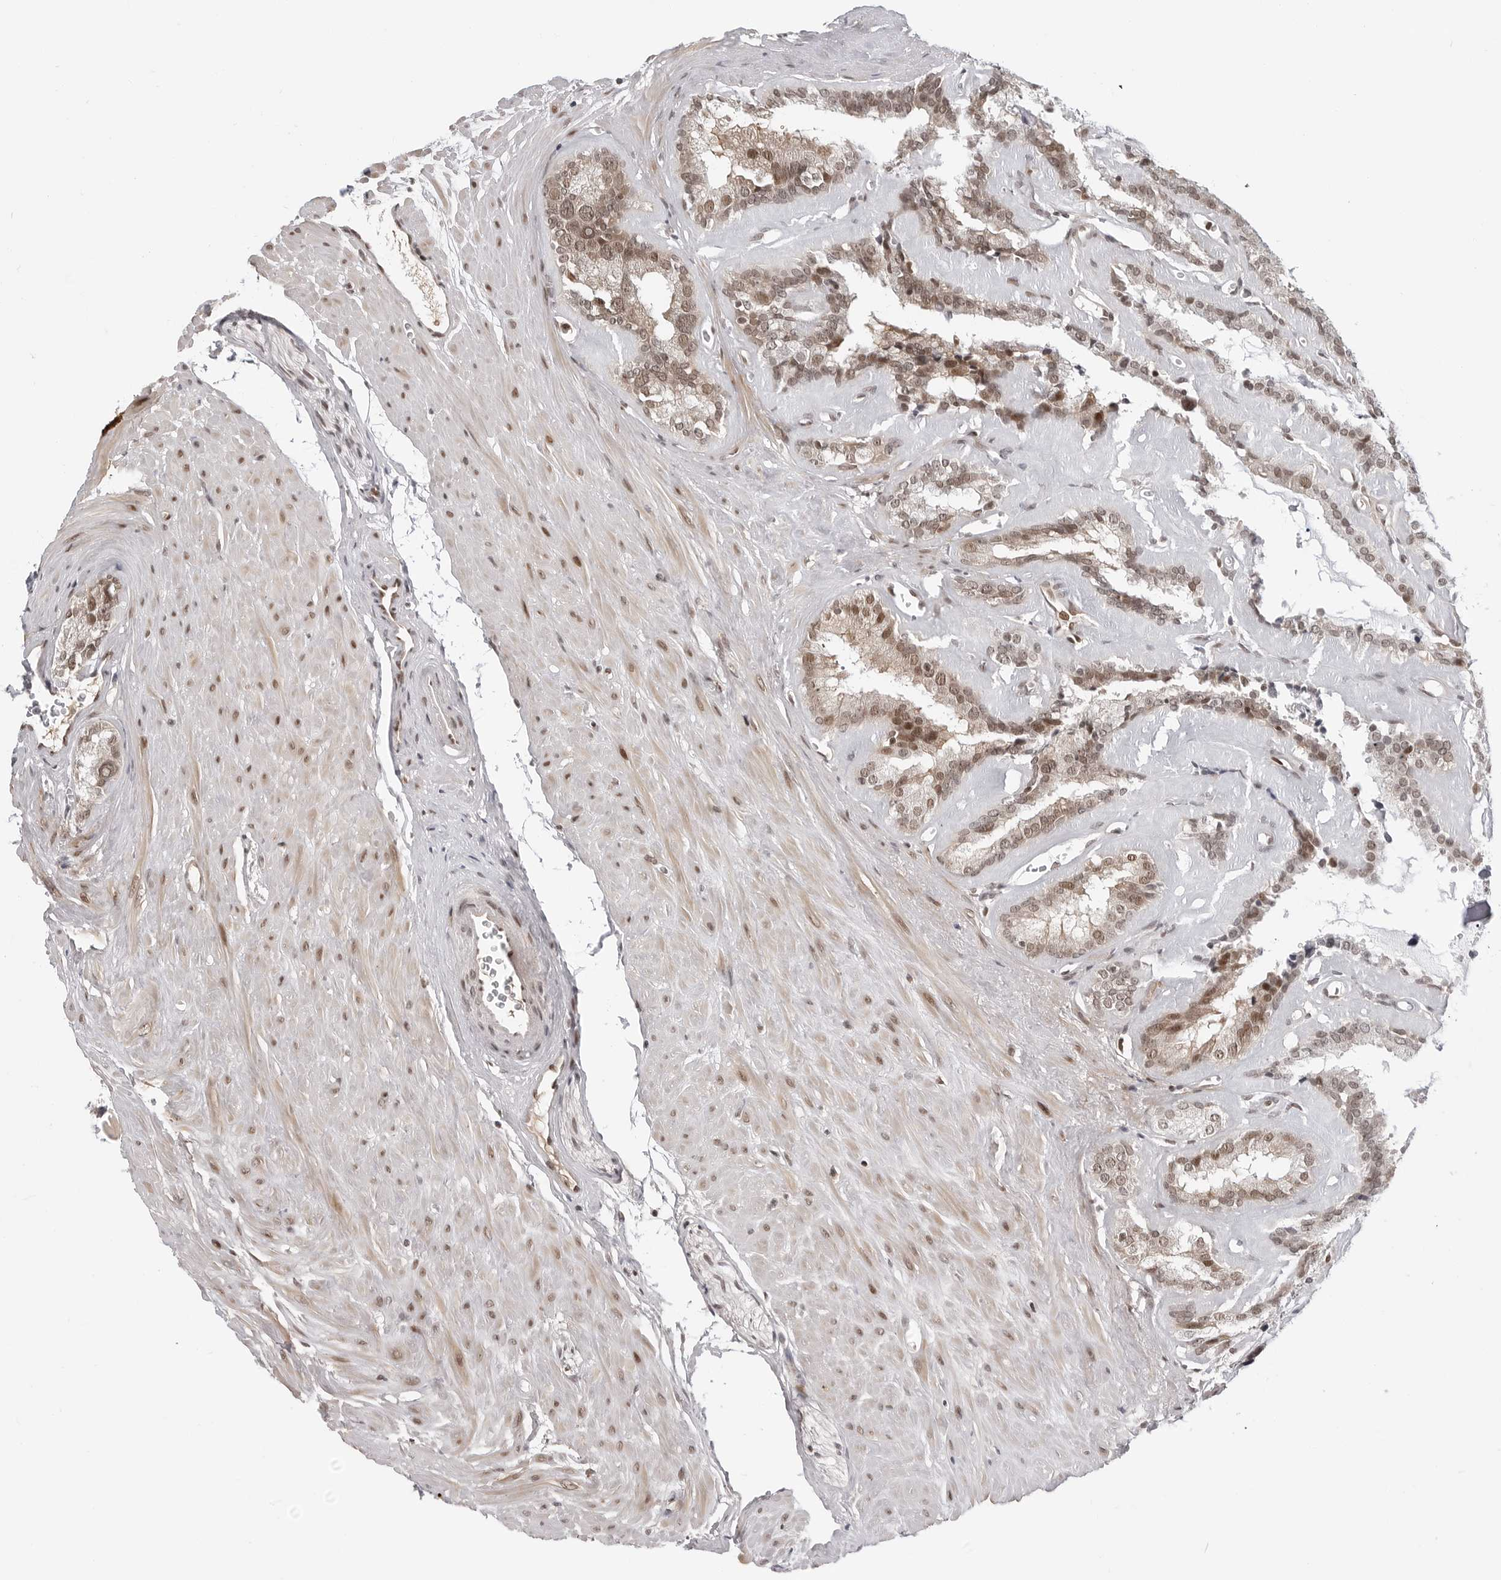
{"staining": {"intensity": "moderate", "quantity": ">75%", "location": "cytoplasmic/membranous,nuclear"}, "tissue": "seminal vesicle", "cell_type": "Glandular cells", "image_type": "normal", "snomed": [{"axis": "morphology", "description": "Normal tissue, NOS"}, {"axis": "topography", "description": "Prostate"}, {"axis": "topography", "description": "Seminal veicle"}], "caption": "DAB immunohistochemical staining of unremarkable human seminal vesicle reveals moderate cytoplasmic/membranous,nuclear protein expression in approximately >75% of glandular cells.", "gene": "C8orf33", "patient": {"sex": "male", "age": 59}}